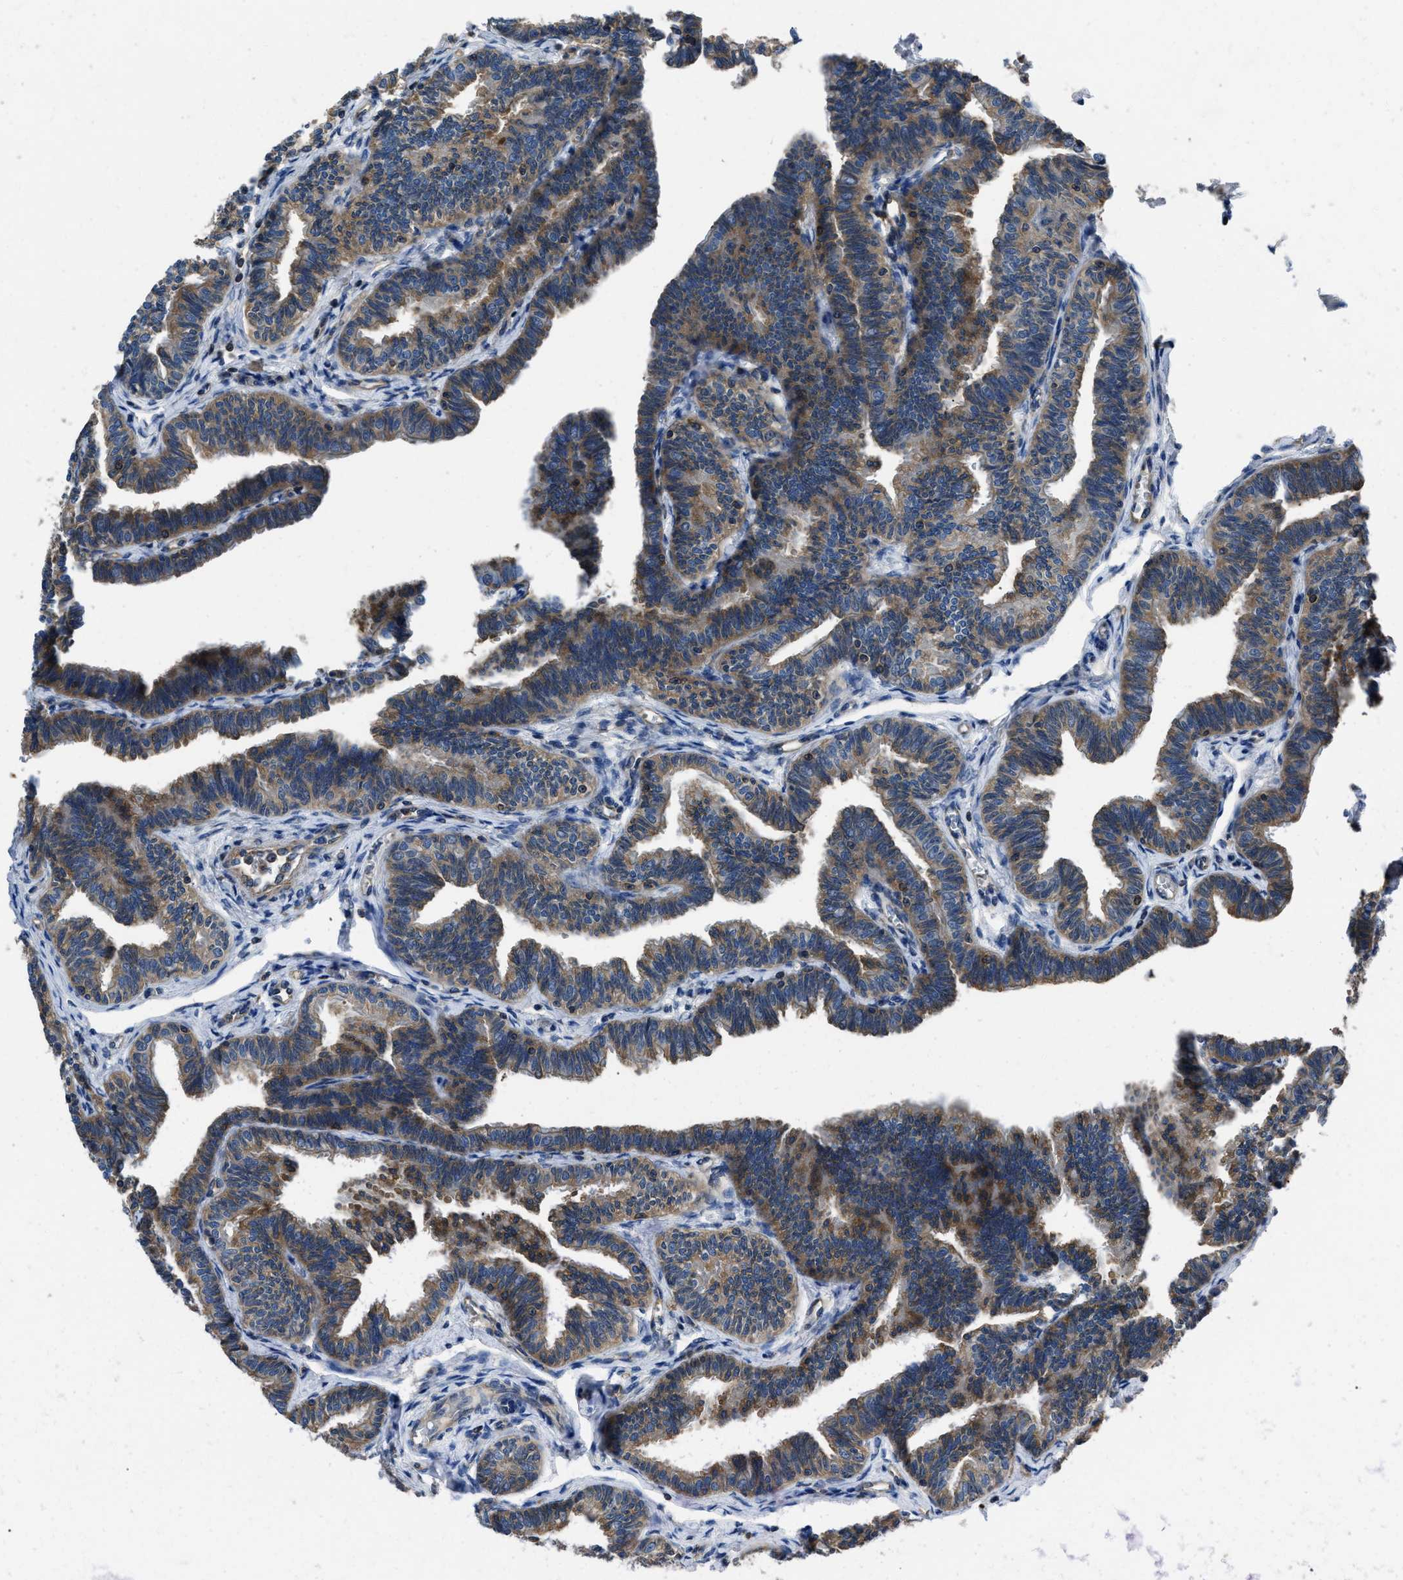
{"staining": {"intensity": "moderate", "quantity": ">75%", "location": "cytoplasmic/membranous"}, "tissue": "fallopian tube", "cell_type": "Glandular cells", "image_type": "normal", "snomed": [{"axis": "morphology", "description": "Normal tissue, NOS"}, {"axis": "topography", "description": "Fallopian tube"}, {"axis": "topography", "description": "Ovary"}], "caption": "Immunohistochemistry of normal human fallopian tube shows medium levels of moderate cytoplasmic/membranous positivity in approximately >75% of glandular cells.", "gene": "YARS1", "patient": {"sex": "female", "age": 23}}